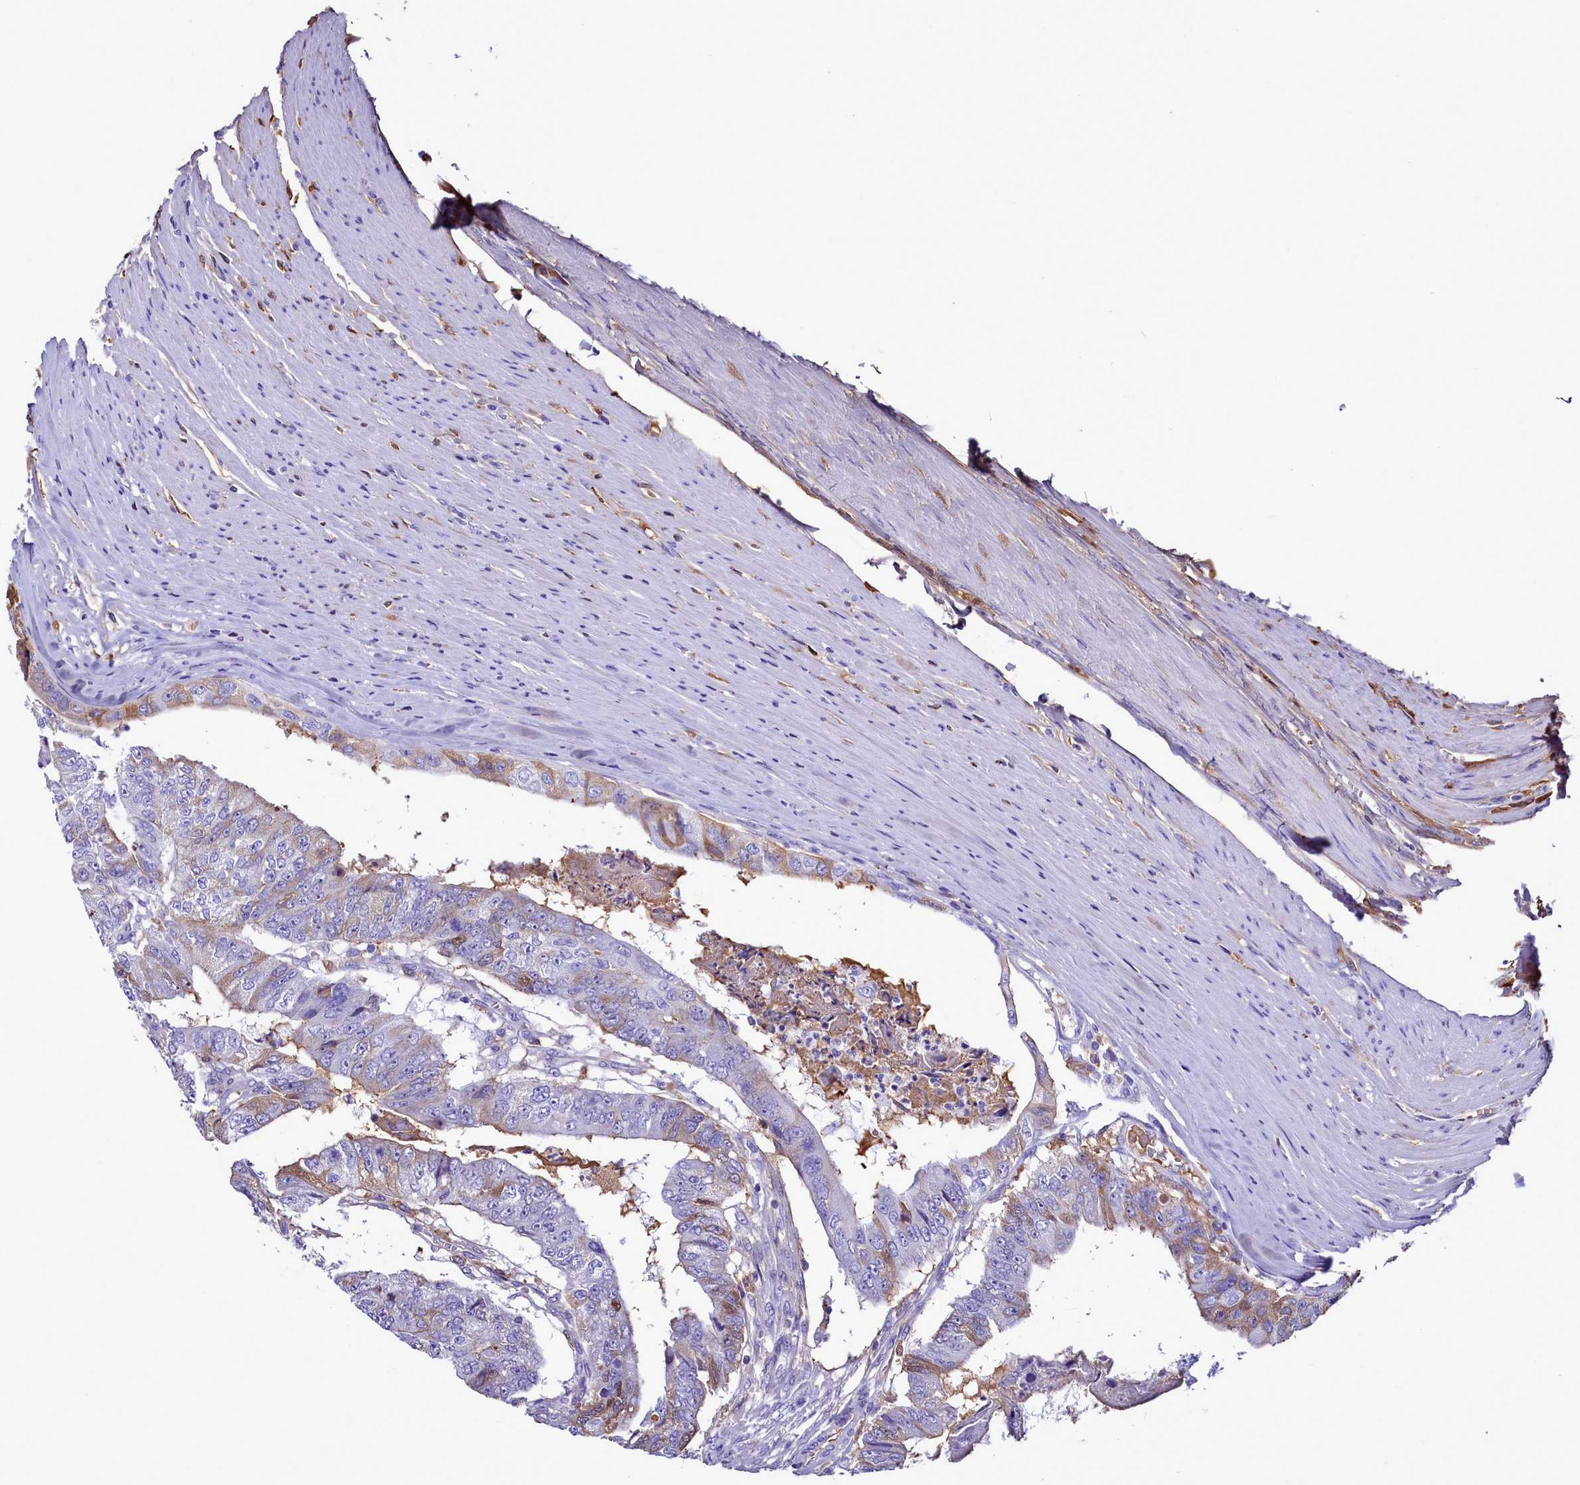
{"staining": {"intensity": "moderate", "quantity": "<25%", "location": "cytoplasmic/membranous"}, "tissue": "colorectal cancer", "cell_type": "Tumor cells", "image_type": "cancer", "snomed": [{"axis": "morphology", "description": "Adenocarcinoma, NOS"}, {"axis": "topography", "description": "Colon"}], "caption": "DAB immunohistochemical staining of adenocarcinoma (colorectal) demonstrates moderate cytoplasmic/membranous protein staining in about <25% of tumor cells. The protein is shown in brown color, while the nuclei are stained blue.", "gene": "H1-7", "patient": {"sex": "female", "age": 67}}